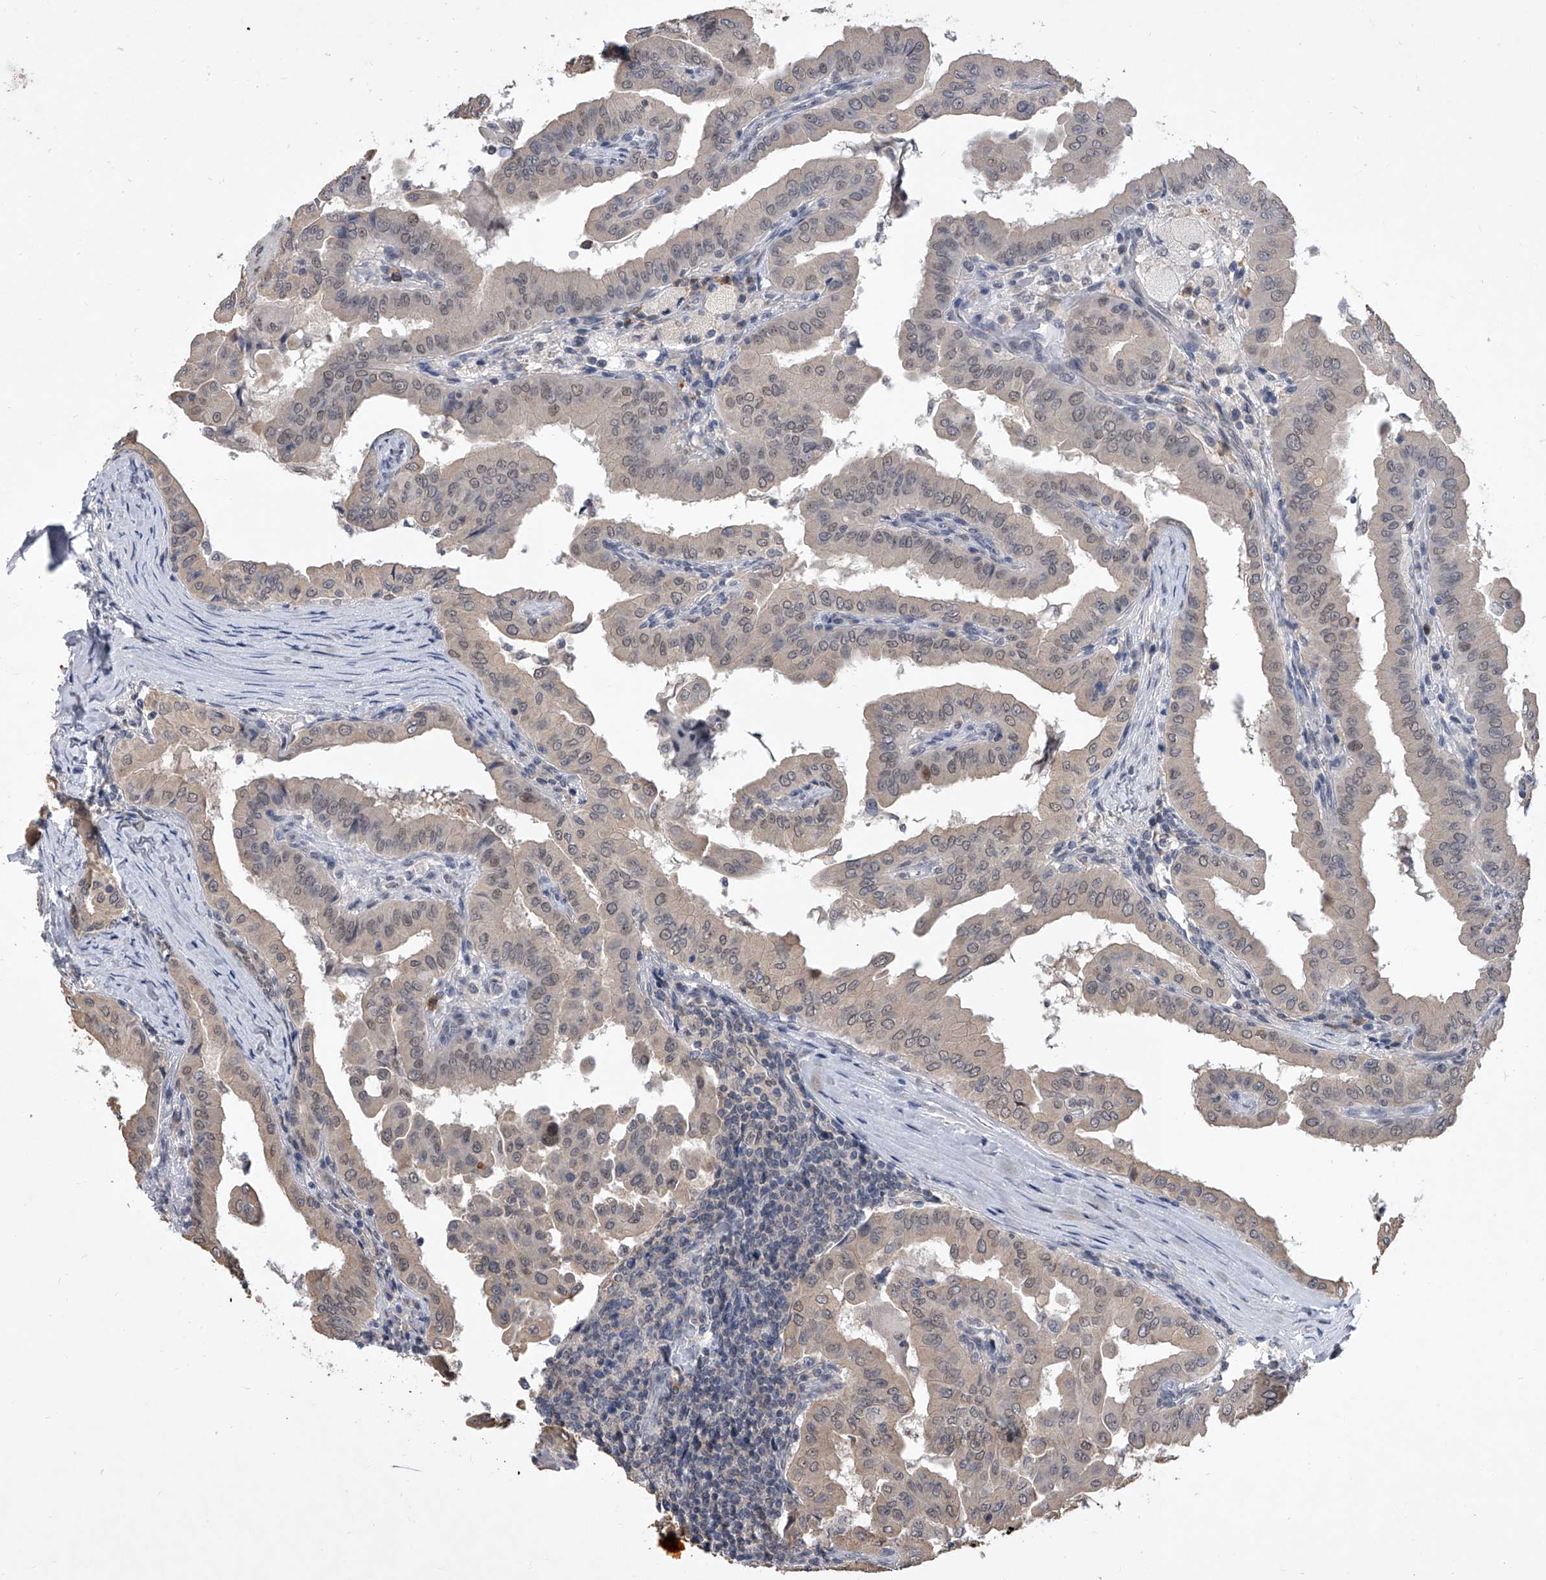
{"staining": {"intensity": "weak", "quantity": "<25%", "location": "nuclear"}, "tissue": "thyroid cancer", "cell_type": "Tumor cells", "image_type": "cancer", "snomed": [{"axis": "morphology", "description": "Papillary adenocarcinoma, NOS"}, {"axis": "topography", "description": "Thyroid gland"}], "caption": "Tumor cells are negative for brown protein staining in papillary adenocarcinoma (thyroid).", "gene": "BHLHE23", "patient": {"sex": "male", "age": 33}}